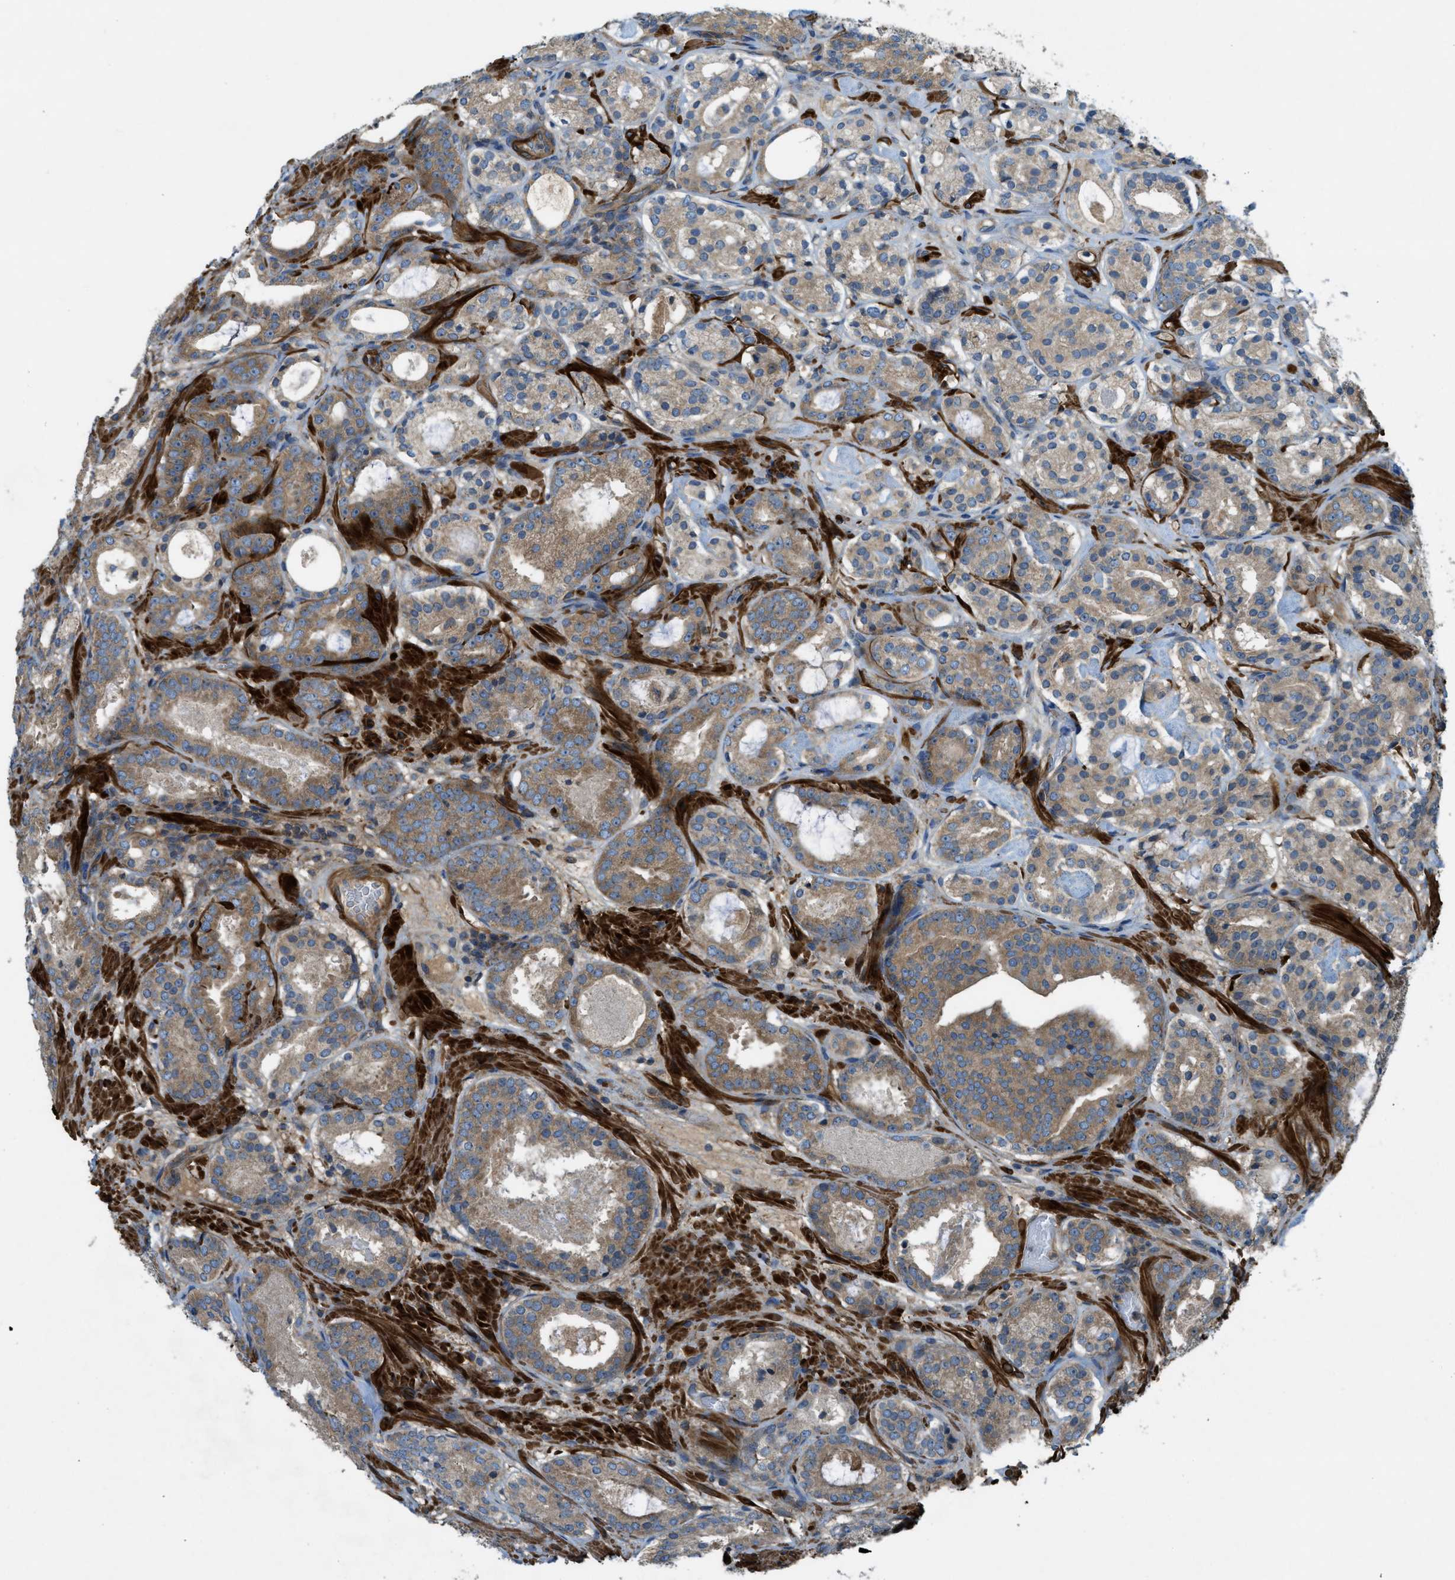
{"staining": {"intensity": "moderate", "quantity": ">75%", "location": "cytoplasmic/membranous"}, "tissue": "prostate cancer", "cell_type": "Tumor cells", "image_type": "cancer", "snomed": [{"axis": "morphology", "description": "Adenocarcinoma, Low grade"}, {"axis": "topography", "description": "Prostate"}], "caption": "Immunohistochemistry (IHC) (DAB (3,3'-diaminobenzidine)) staining of prostate cancer exhibits moderate cytoplasmic/membranous protein expression in approximately >75% of tumor cells.", "gene": "VEZT", "patient": {"sex": "male", "age": 69}}